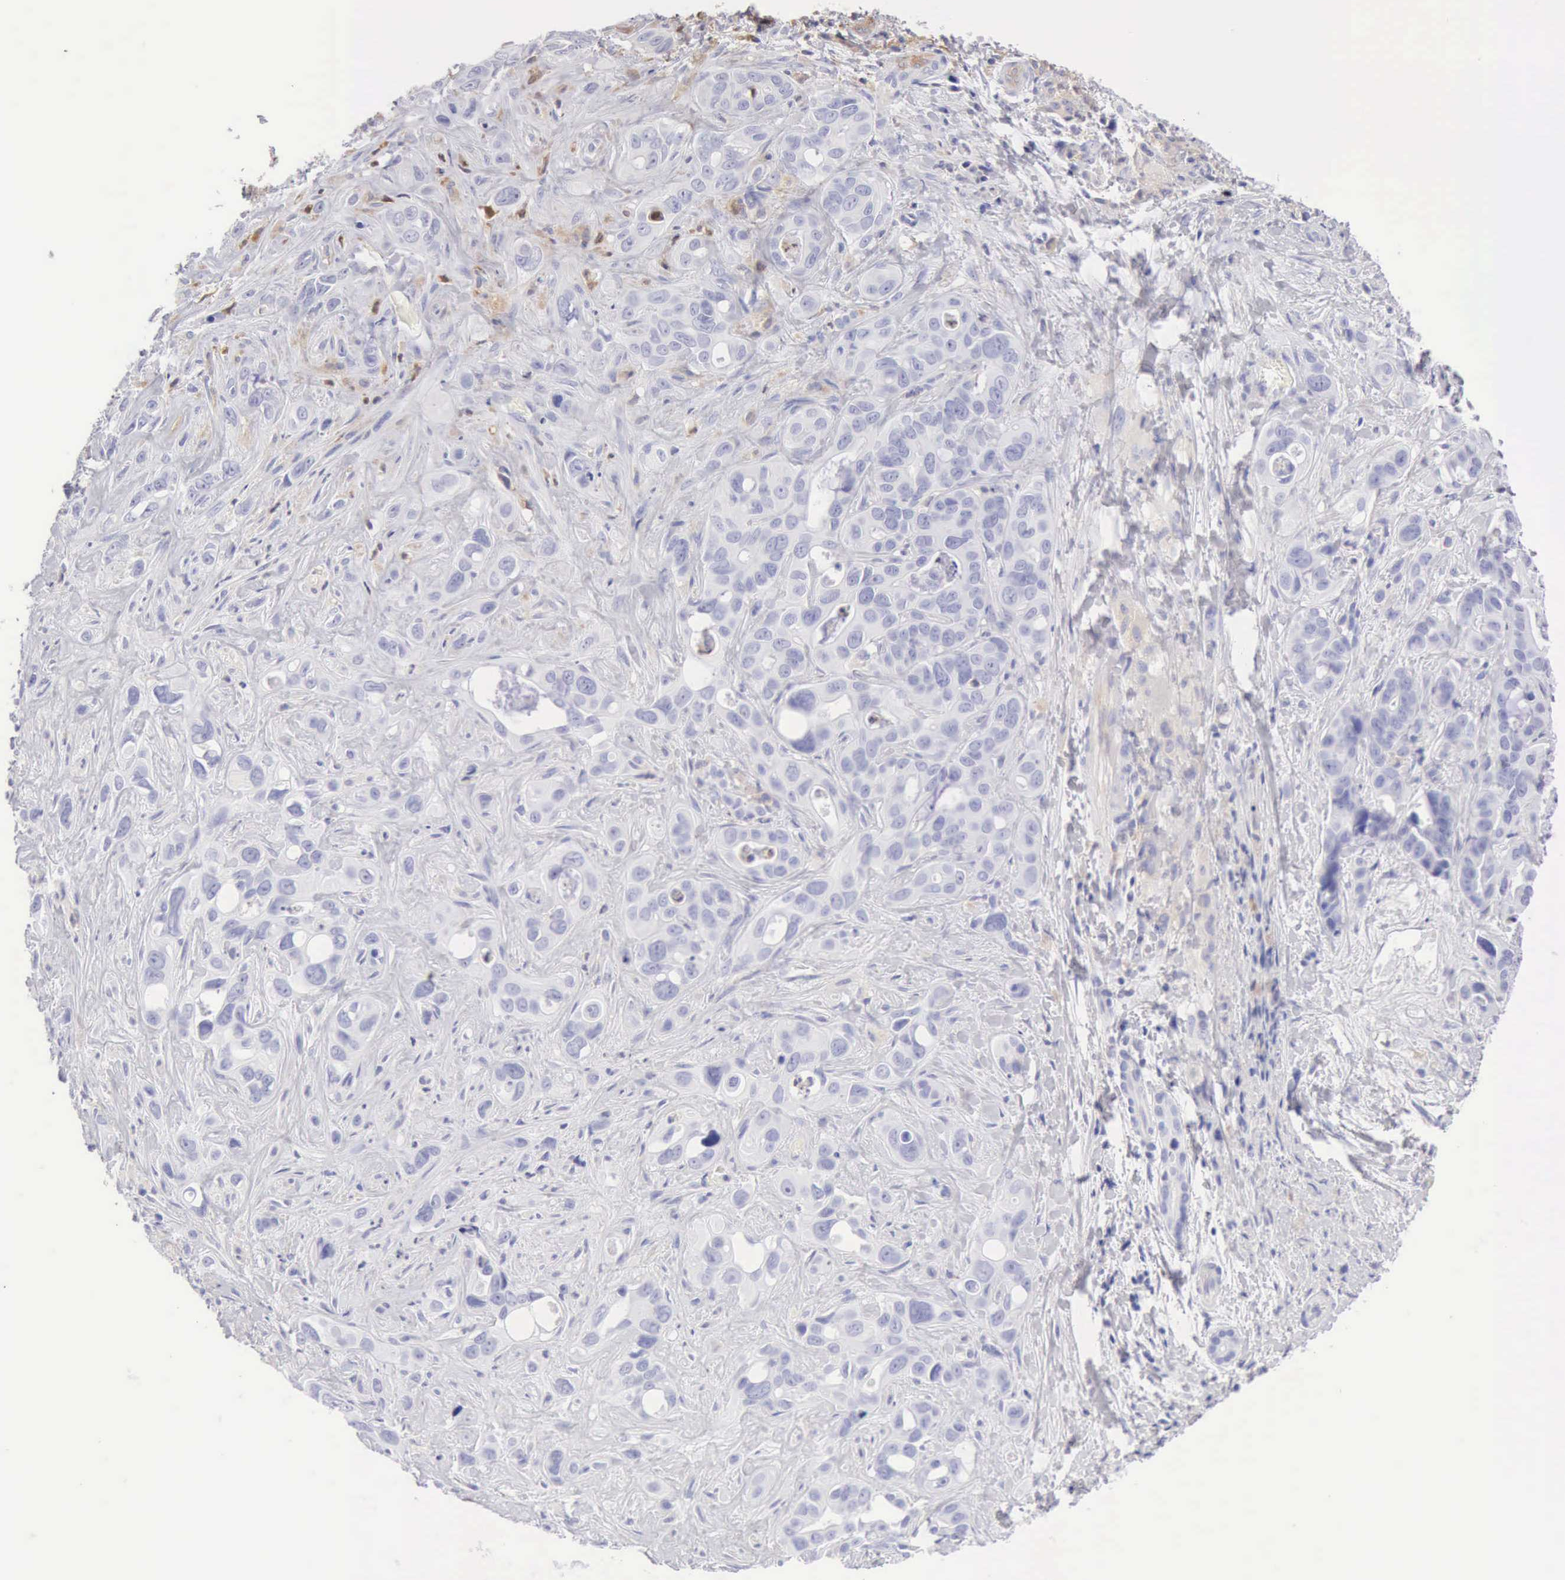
{"staining": {"intensity": "negative", "quantity": "none", "location": "none"}, "tissue": "liver cancer", "cell_type": "Tumor cells", "image_type": "cancer", "snomed": [{"axis": "morphology", "description": "Cholangiocarcinoma"}, {"axis": "topography", "description": "Liver"}], "caption": "This is an immunohistochemistry (IHC) image of human liver cancer. There is no staining in tumor cells.", "gene": "ARHGAP4", "patient": {"sex": "female", "age": 79}}